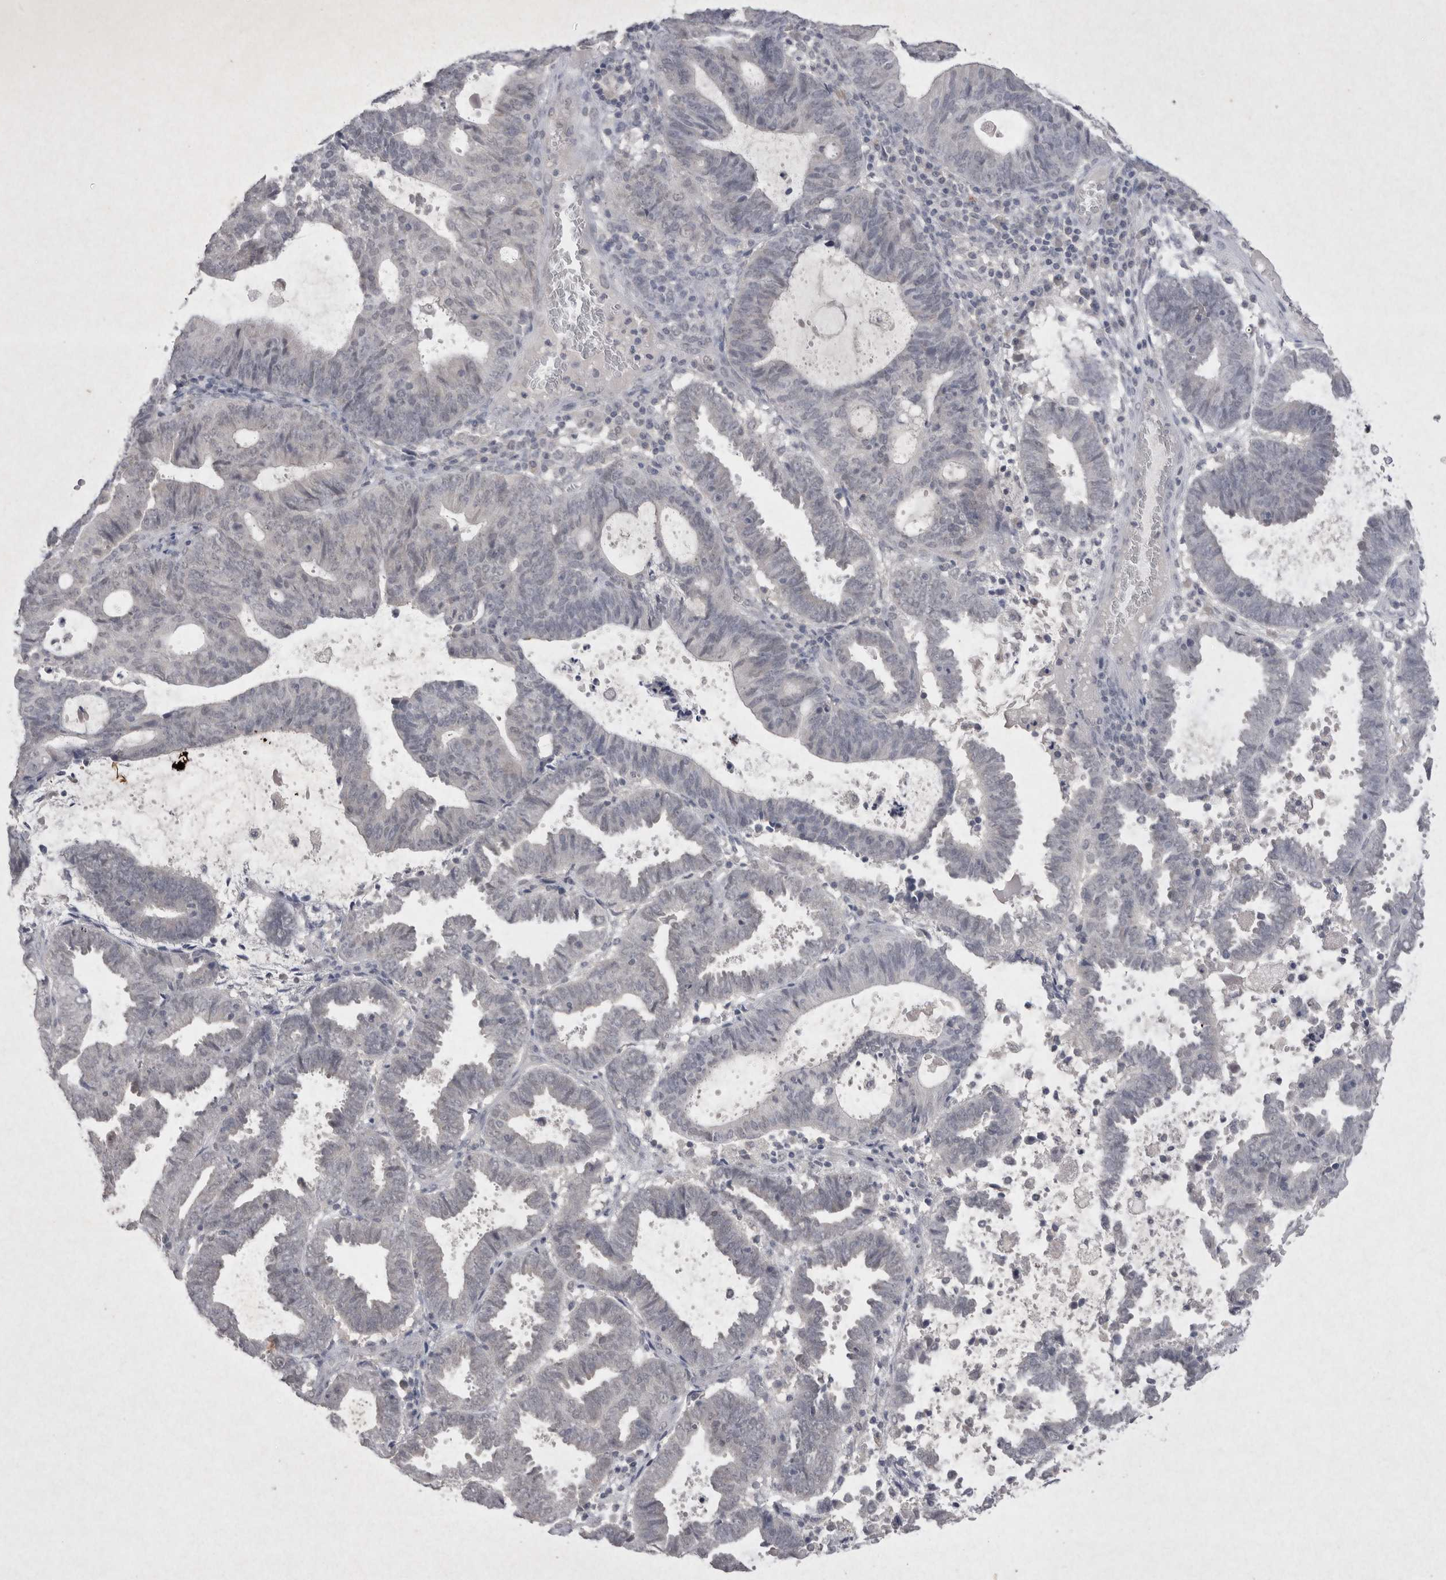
{"staining": {"intensity": "negative", "quantity": "none", "location": "none"}, "tissue": "endometrial cancer", "cell_type": "Tumor cells", "image_type": "cancer", "snomed": [{"axis": "morphology", "description": "Adenocarcinoma, NOS"}, {"axis": "topography", "description": "Uterus"}], "caption": "Adenocarcinoma (endometrial) stained for a protein using immunohistochemistry (IHC) demonstrates no expression tumor cells.", "gene": "LYVE1", "patient": {"sex": "female", "age": 83}}